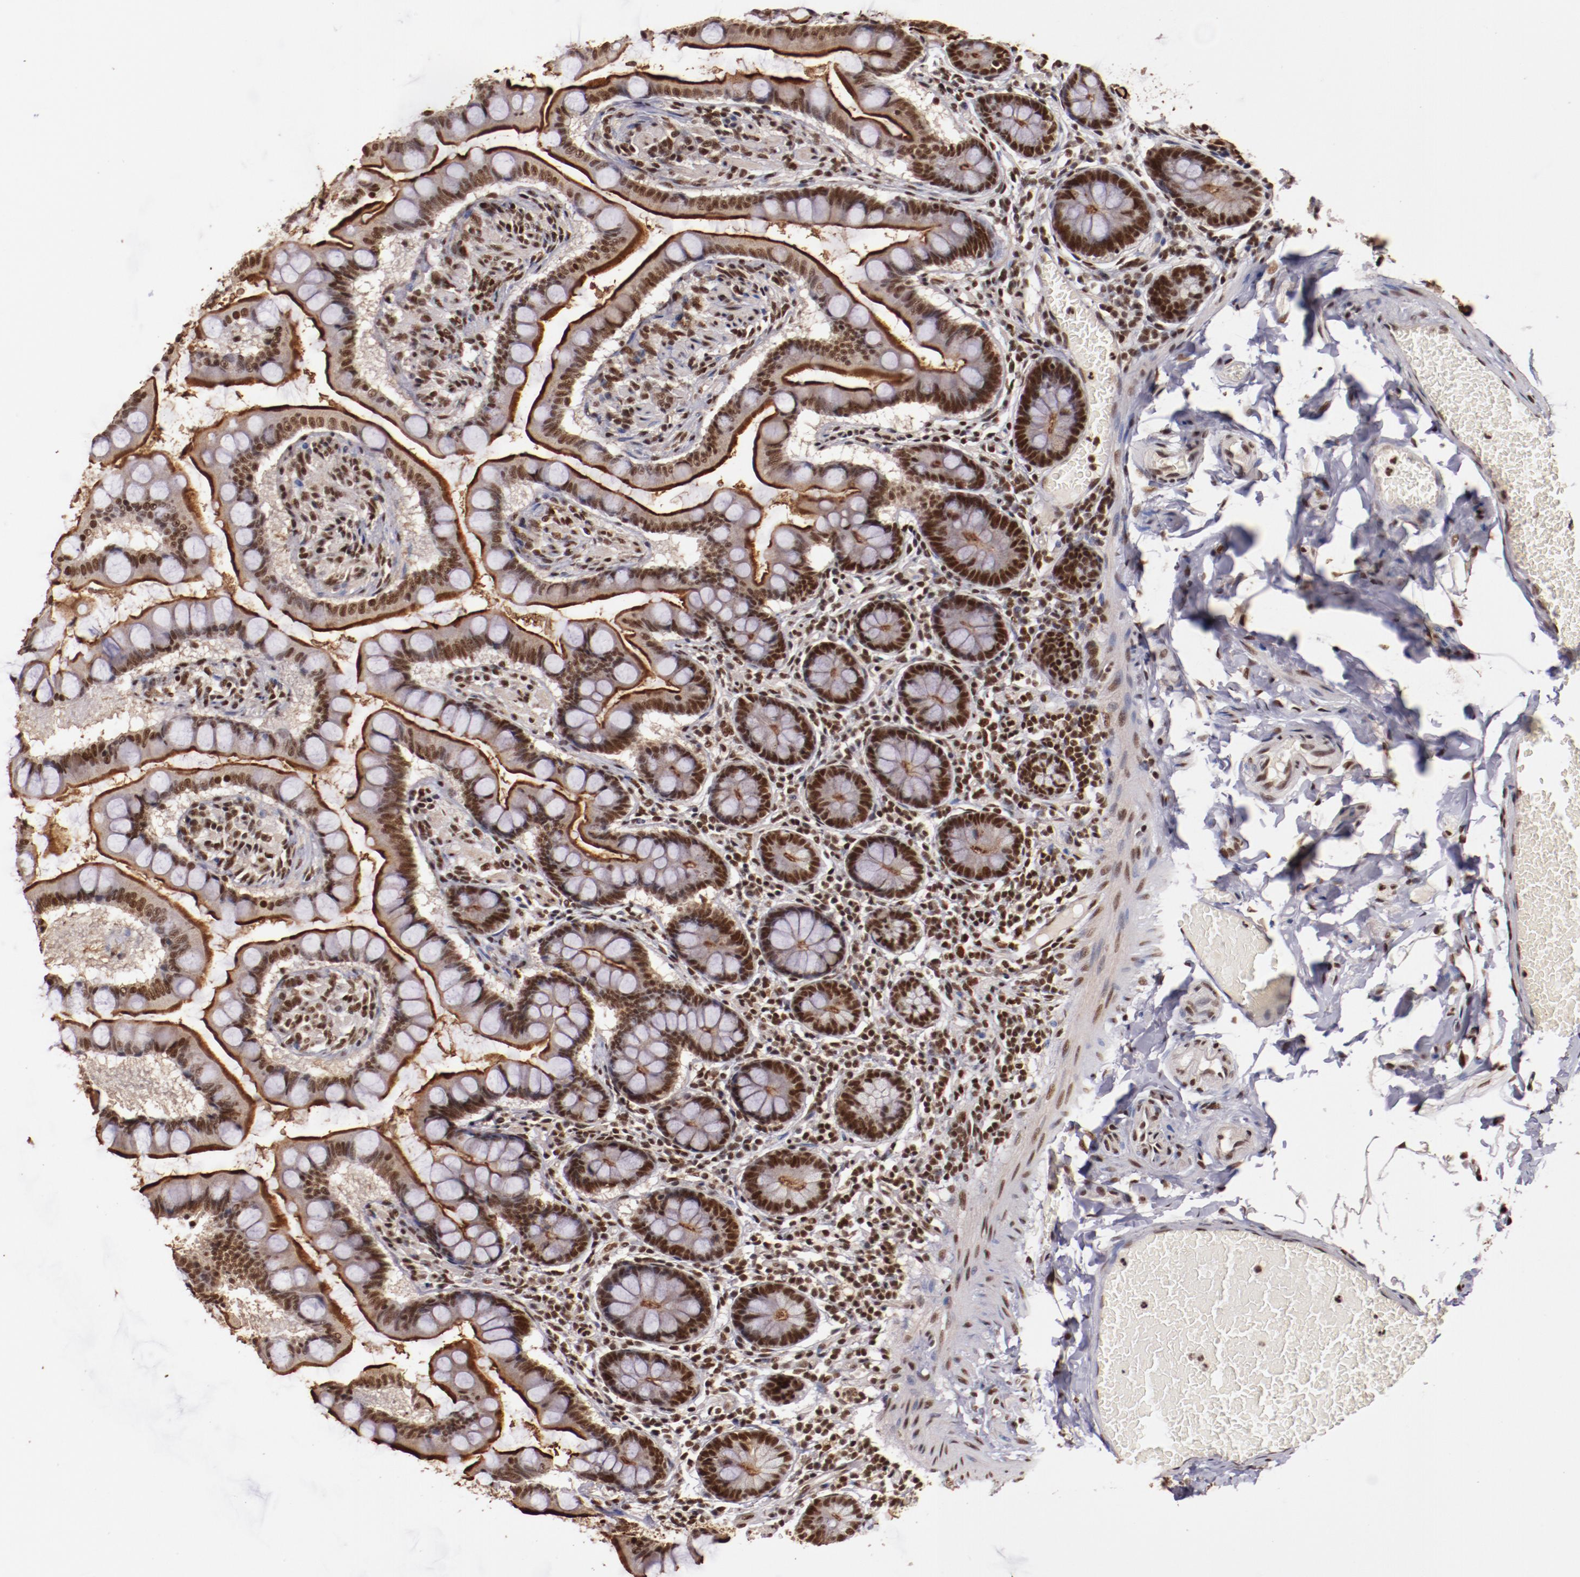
{"staining": {"intensity": "strong", "quantity": "25%-75%", "location": "cytoplasmic/membranous,nuclear"}, "tissue": "small intestine", "cell_type": "Glandular cells", "image_type": "normal", "snomed": [{"axis": "morphology", "description": "Normal tissue, NOS"}, {"axis": "topography", "description": "Small intestine"}], "caption": "Immunohistochemistry histopathology image of unremarkable human small intestine stained for a protein (brown), which reveals high levels of strong cytoplasmic/membranous,nuclear staining in about 25%-75% of glandular cells.", "gene": "STAG2", "patient": {"sex": "male", "age": 41}}